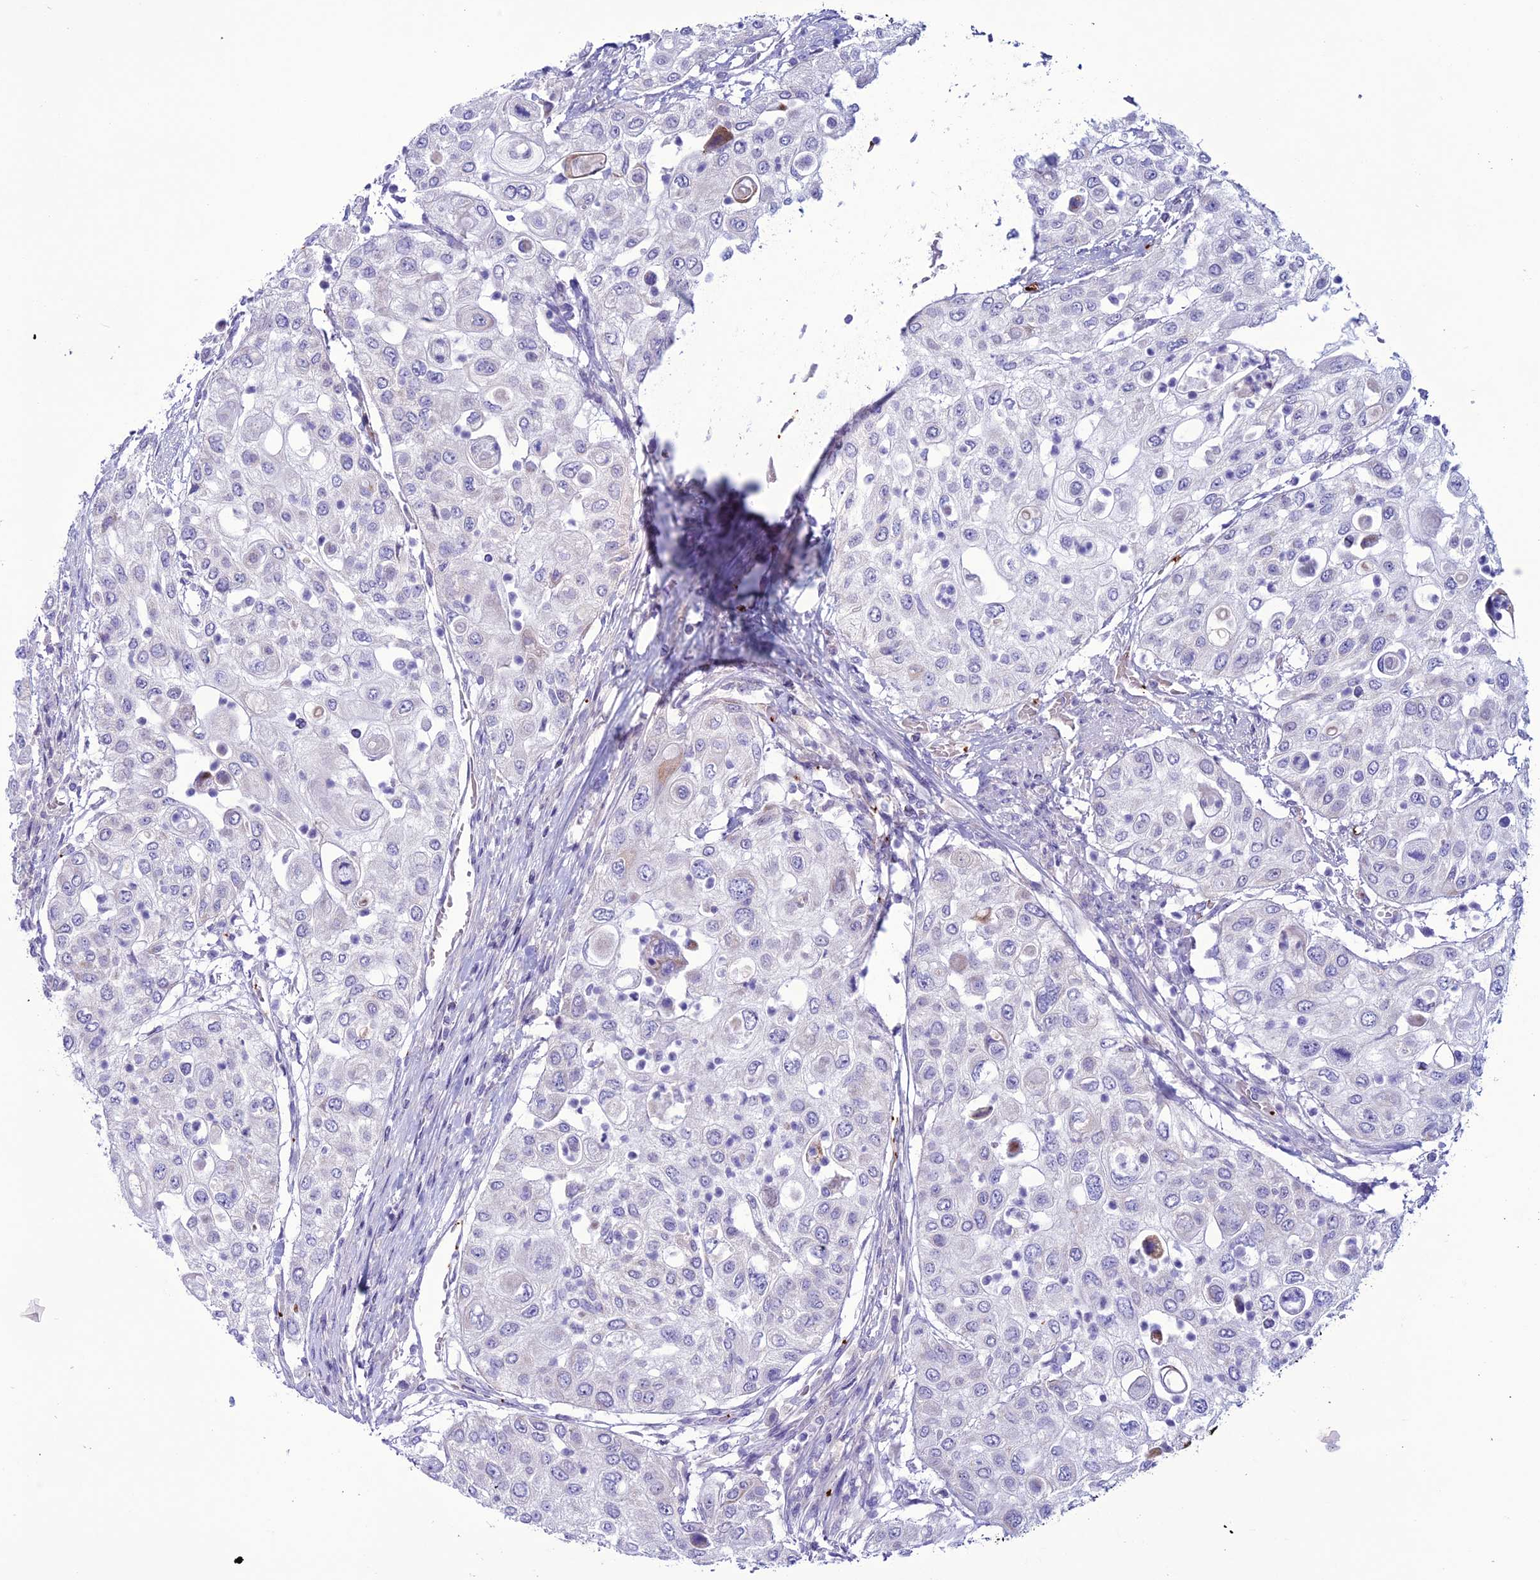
{"staining": {"intensity": "negative", "quantity": "none", "location": "none"}, "tissue": "urothelial cancer", "cell_type": "Tumor cells", "image_type": "cancer", "snomed": [{"axis": "morphology", "description": "Urothelial carcinoma, High grade"}, {"axis": "topography", "description": "Urinary bladder"}], "caption": "Immunohistochemistry (IHC) histopathology image of human urothelial cancer stained for a protein (brown), which reveals no expression in tumor cells.", "gene": "C21orf140", "patient": {"sex": "female", "age": 79}}